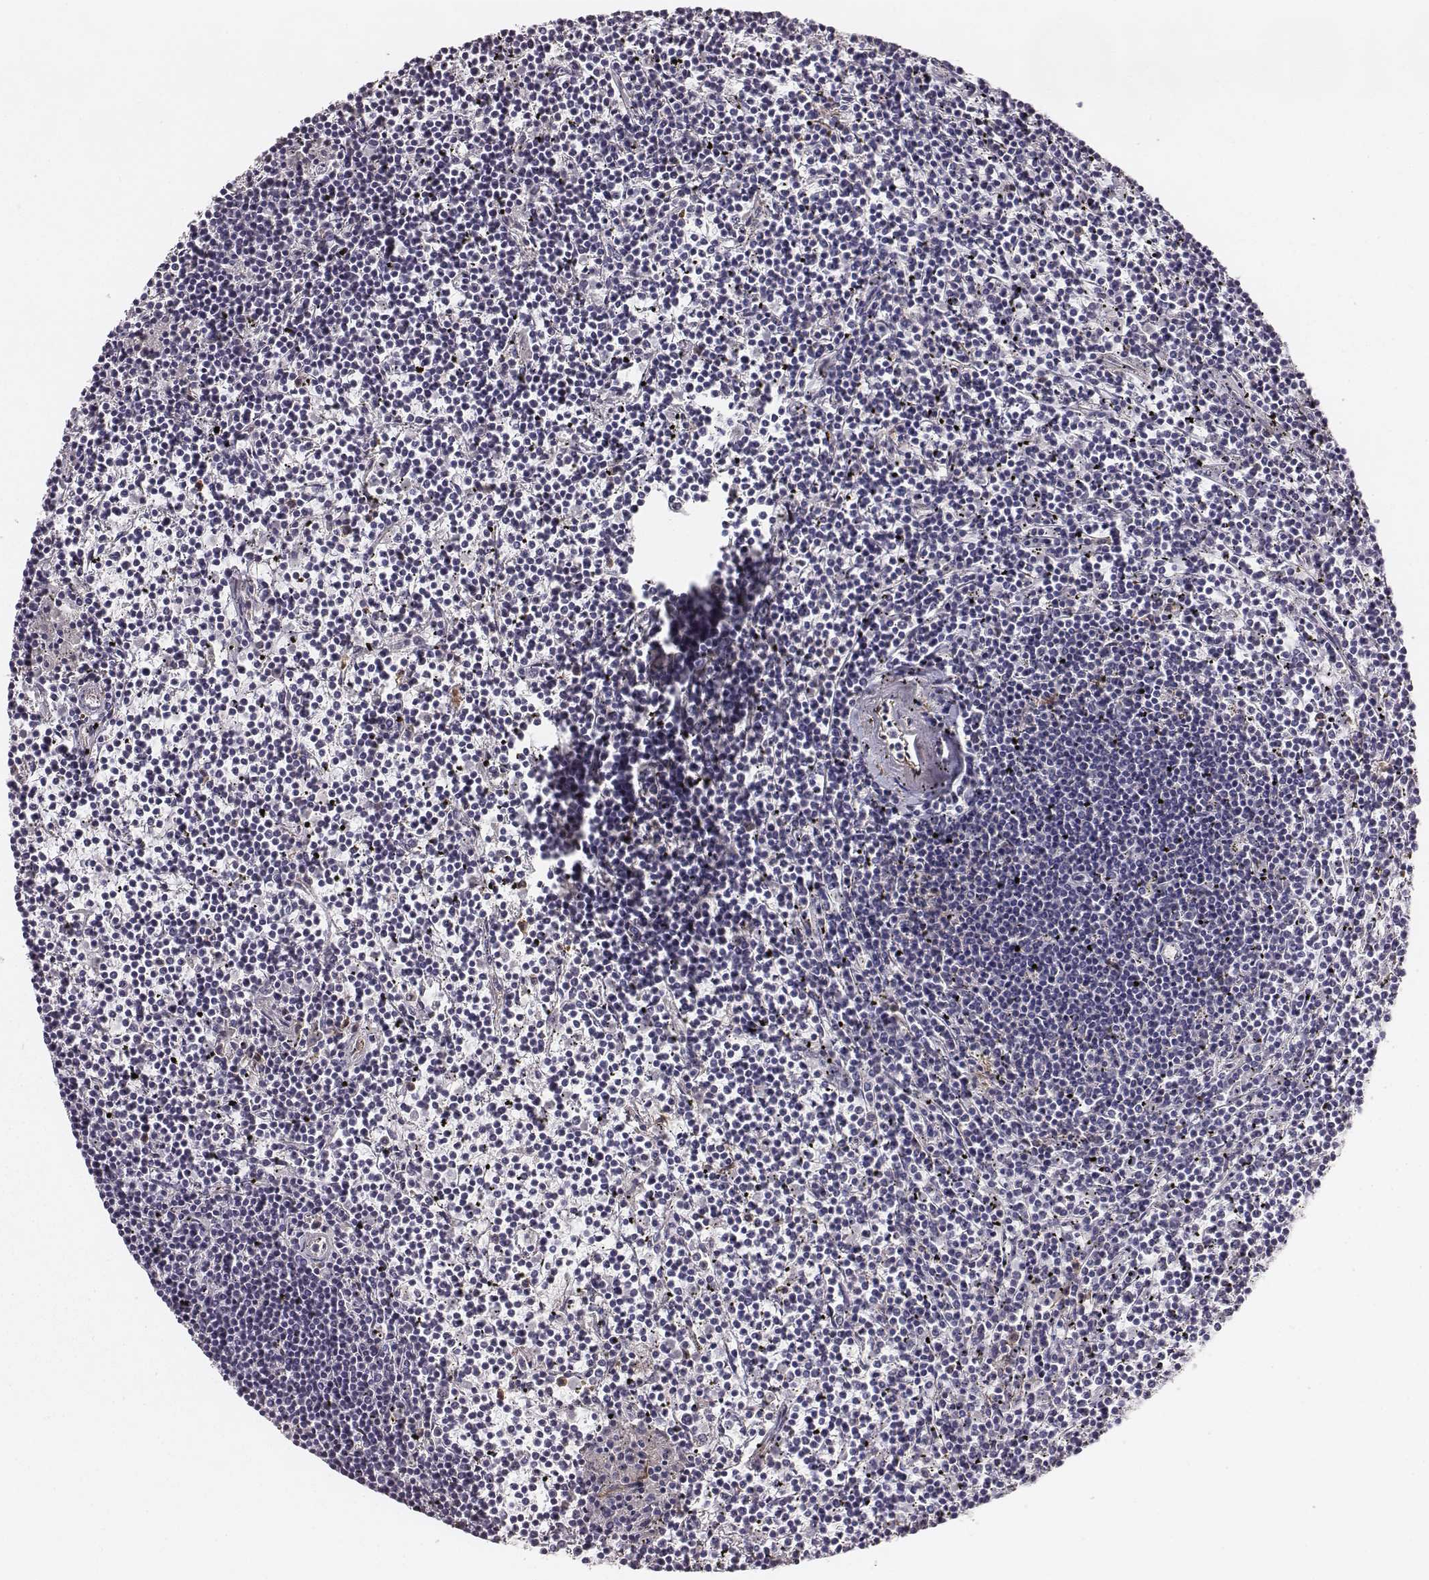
{"staining": {"intensity": "negative", "quantity": "none", "location": "none"}, "tissue": "lymphoma", "cell_type": "Tumor cells", "image_type": "cancer", "snomed": [{"axis": "morphology", "description": "Malignant lymphoma, non-Hodgkin's type, Low grade"}, {"axis": "topography", "description": "Spleen"}], "caption": "A high-resolution image shows immunohistochemistry staining of lymphoma, which exhibits no significant expression in tumor cells.", "gene": "ZYX", "patient": {"sex": "female", "age": 19}}